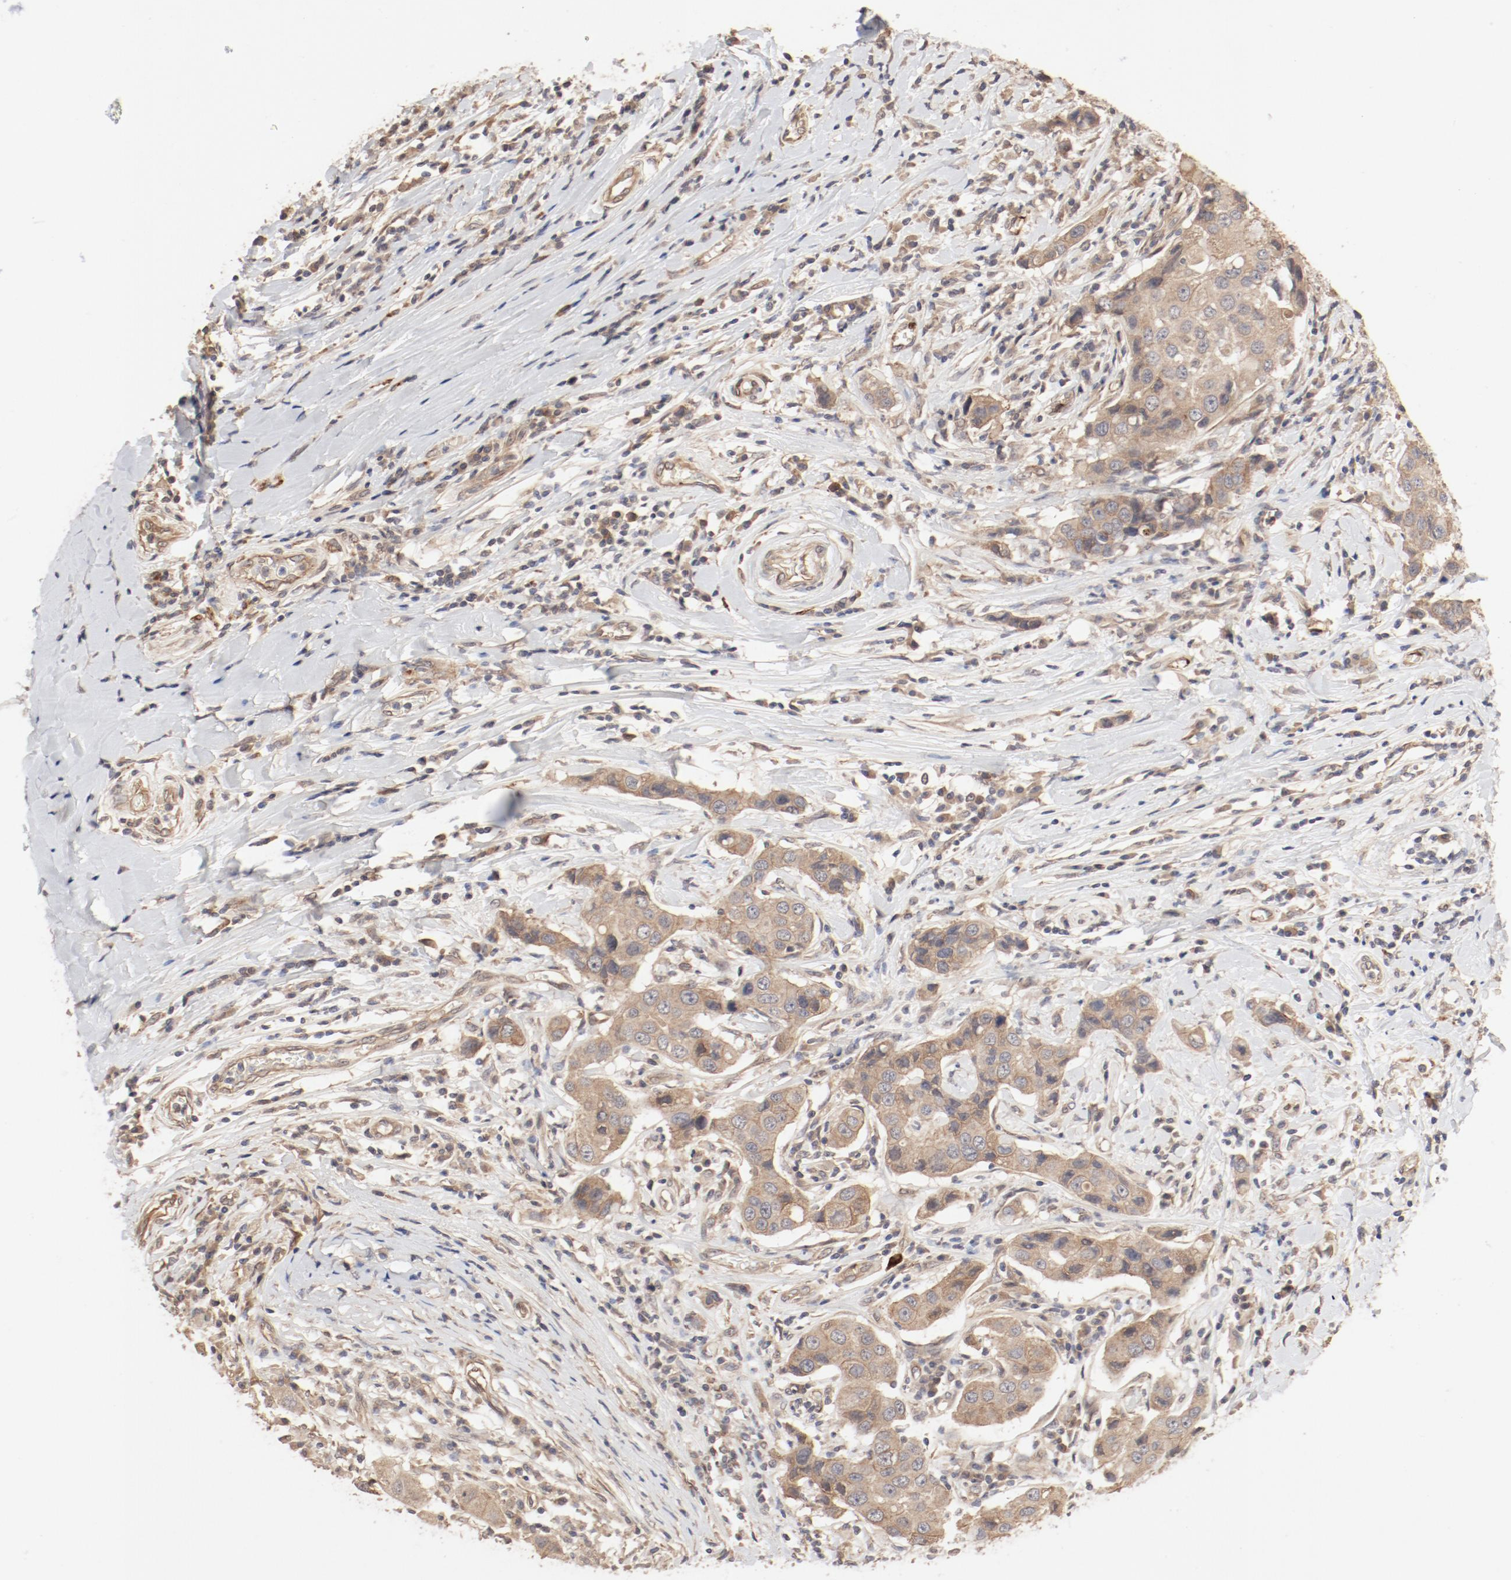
{"staining": {"intensity": "moderate", "quantity": ">75%", "location": "cytoplasmic/membranous"}, "tissue": "breast cancer", "cell_type": "Tumor cells", "image_type": "cancer", "snomed": [{"axis": "morphology", "description": "Duct carcinoma"}, {"axis": "topography", "description": "Breast"}], "caption": "Protein expression analysis of human breast intraductal carcinoma reveals moderate cytoplasmic/membranous expression in approximately >75% of tumor cells. (DAB (3,3'-diaminobenzidine) IHC, brown staining for protein, blue staining for nuclei).", "gene": "IL3RA", "patient": {"sex": "female", "age": 27}}